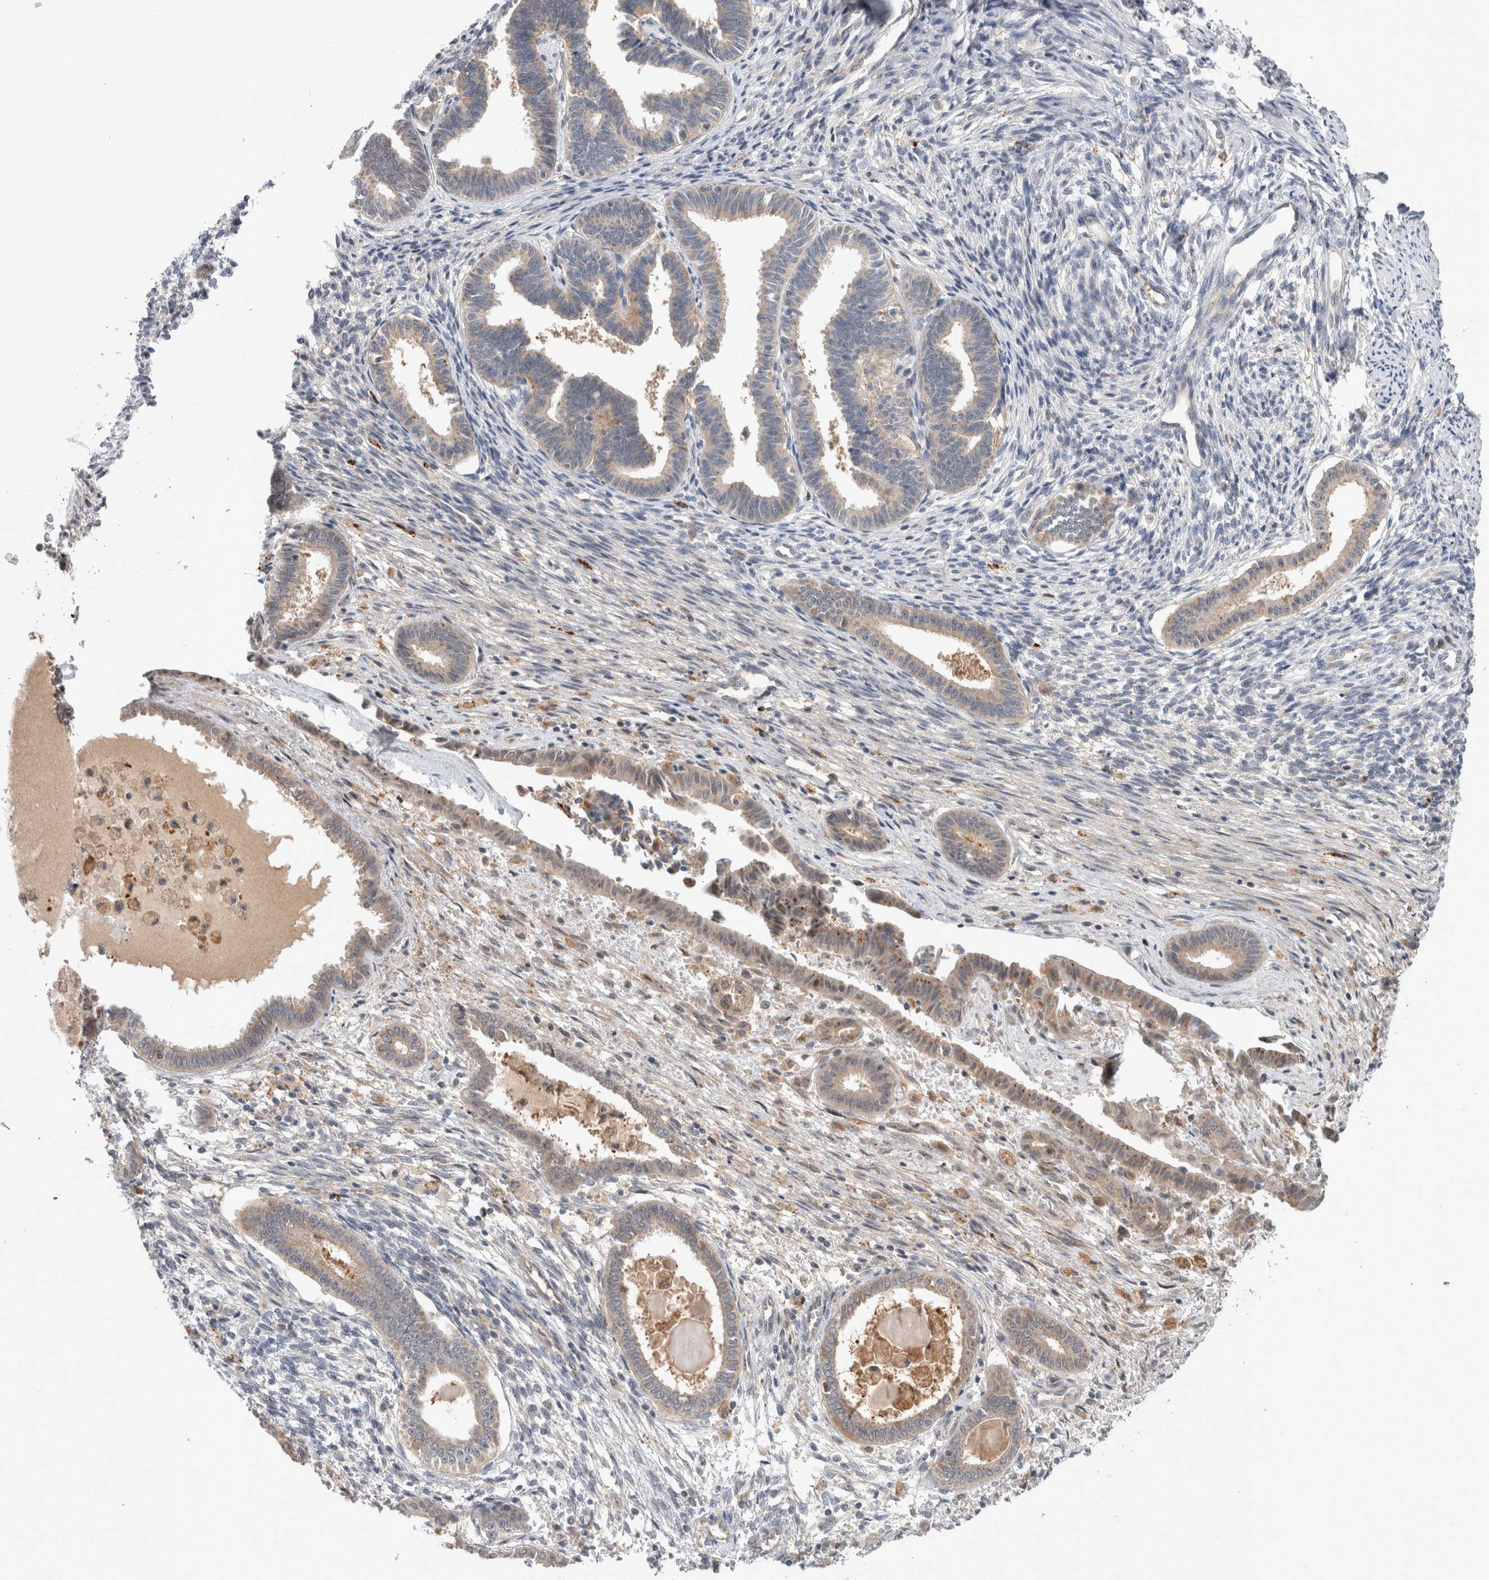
{"staining": {"intensity": "negative", "quantity": "none", "location": "none"}, "tissue": "endometrium", "cell_type": "Cells in endometrial stroma", "image_type": "normal", "snomed": [{"axis": "morphology", "description": "Normal tissue, NOS"}, {"axis": "topography", "description": "Endometrium"}], "caption": "Immunohistochemistry (IHC) photomicrograph of normal endometrium: human endometrium stained with DAB displays no significant protein expression in cells in endometrial stroma.", "gene": "MRPL37", "patient": {"sex": "female", "age": 56}}